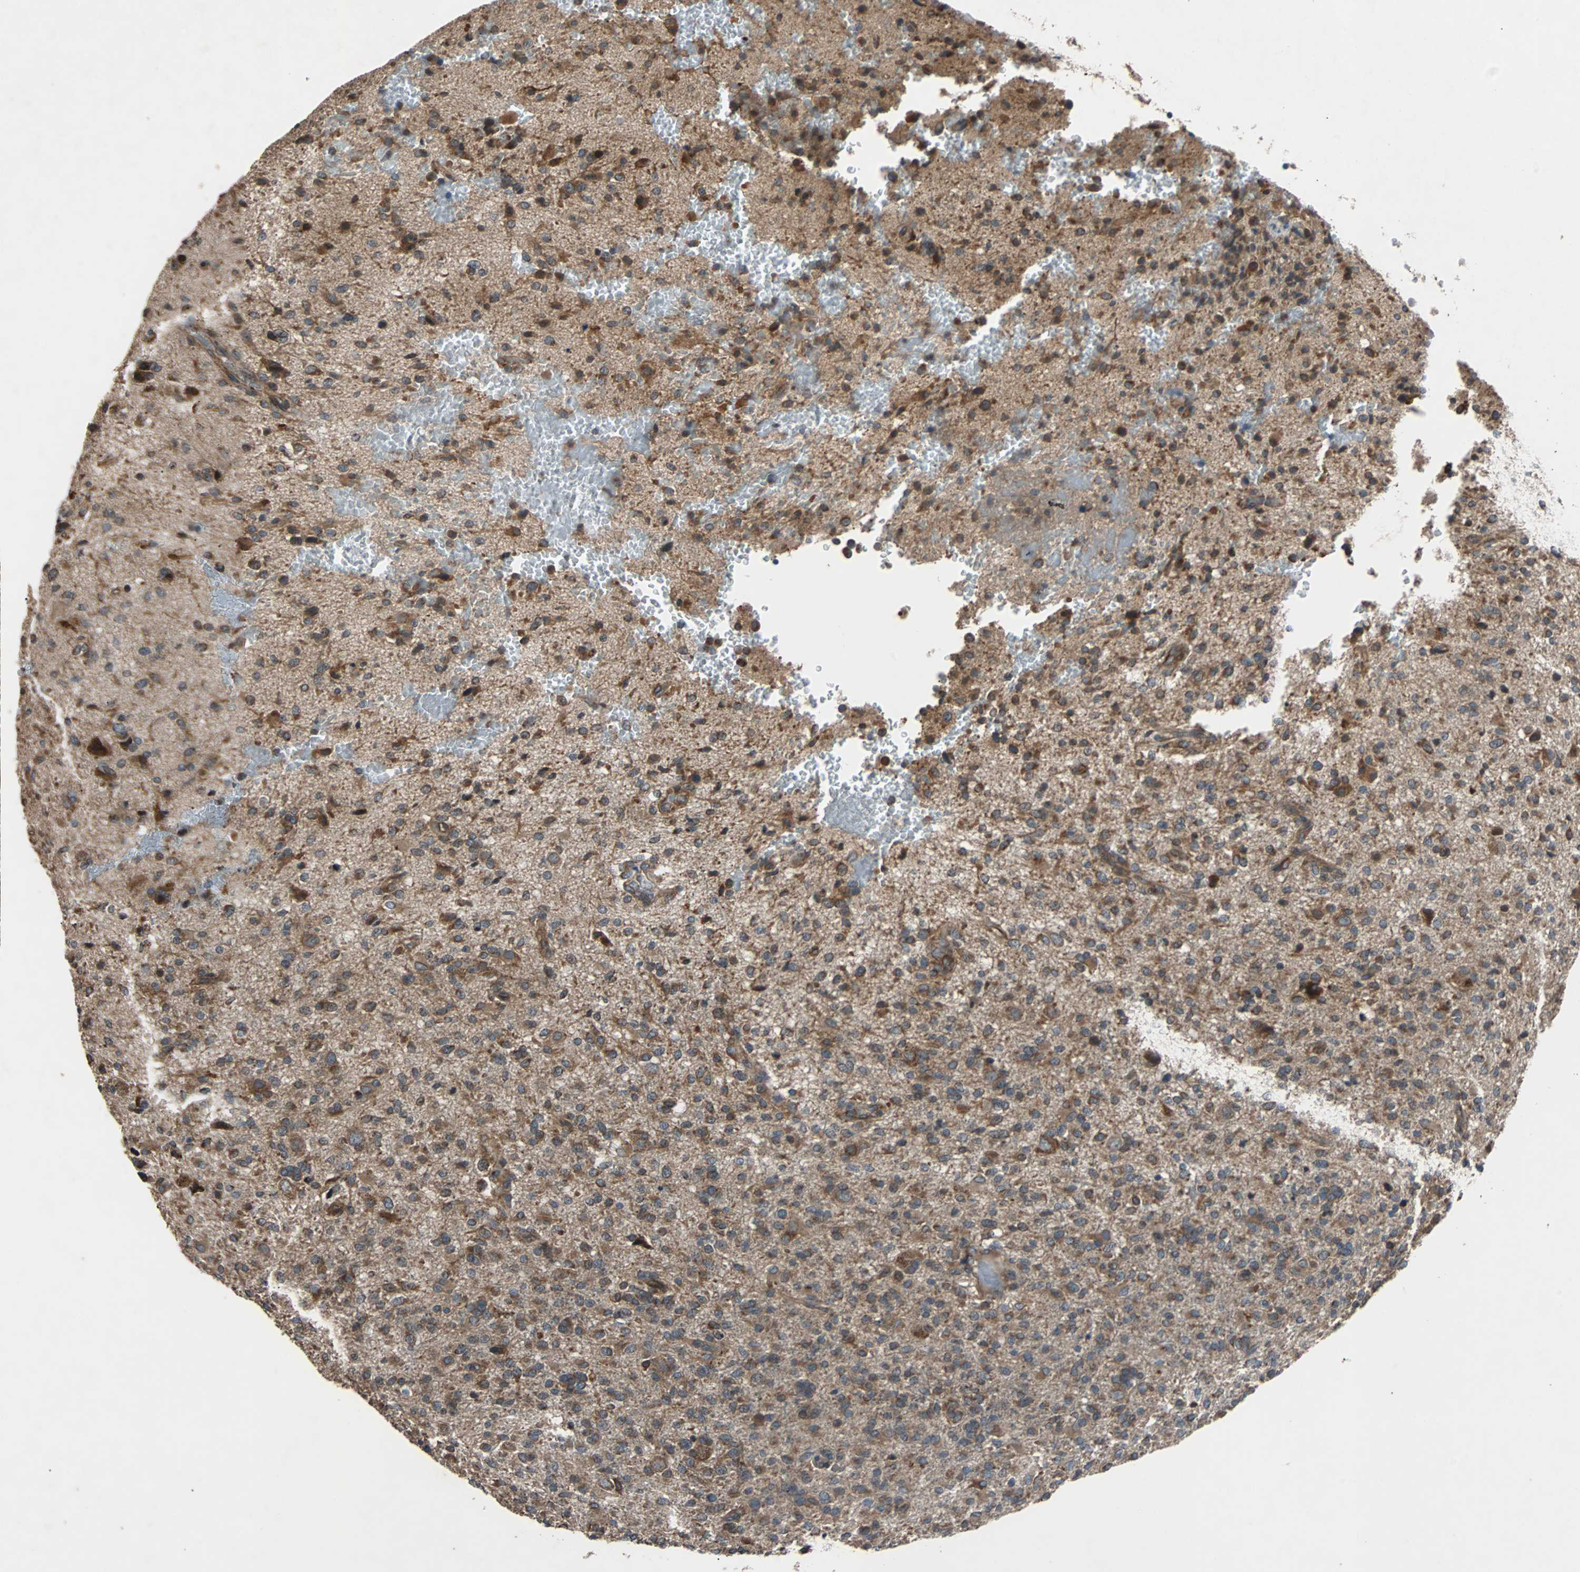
{"staining": {"intensity": "moderate", "quantity": ">75%", "location": "cytoplasmic/membranous"}, "tissue": "glioma", "cell_type": "Tumor cells", "image_type": "cancer", "snomed": [{"axis": "morphology", "description": "Glioma, malignant, High grade"}, {"axis": "topography", "description": "Brain"}], "caption": "Brown immunohistochemical staining in glioma shows moderate cytoplasmic/membranous expression in approximately >75% of tumor cells.", "gene": "ACTR3", "patient": {"sex": "male", "age": 71}}